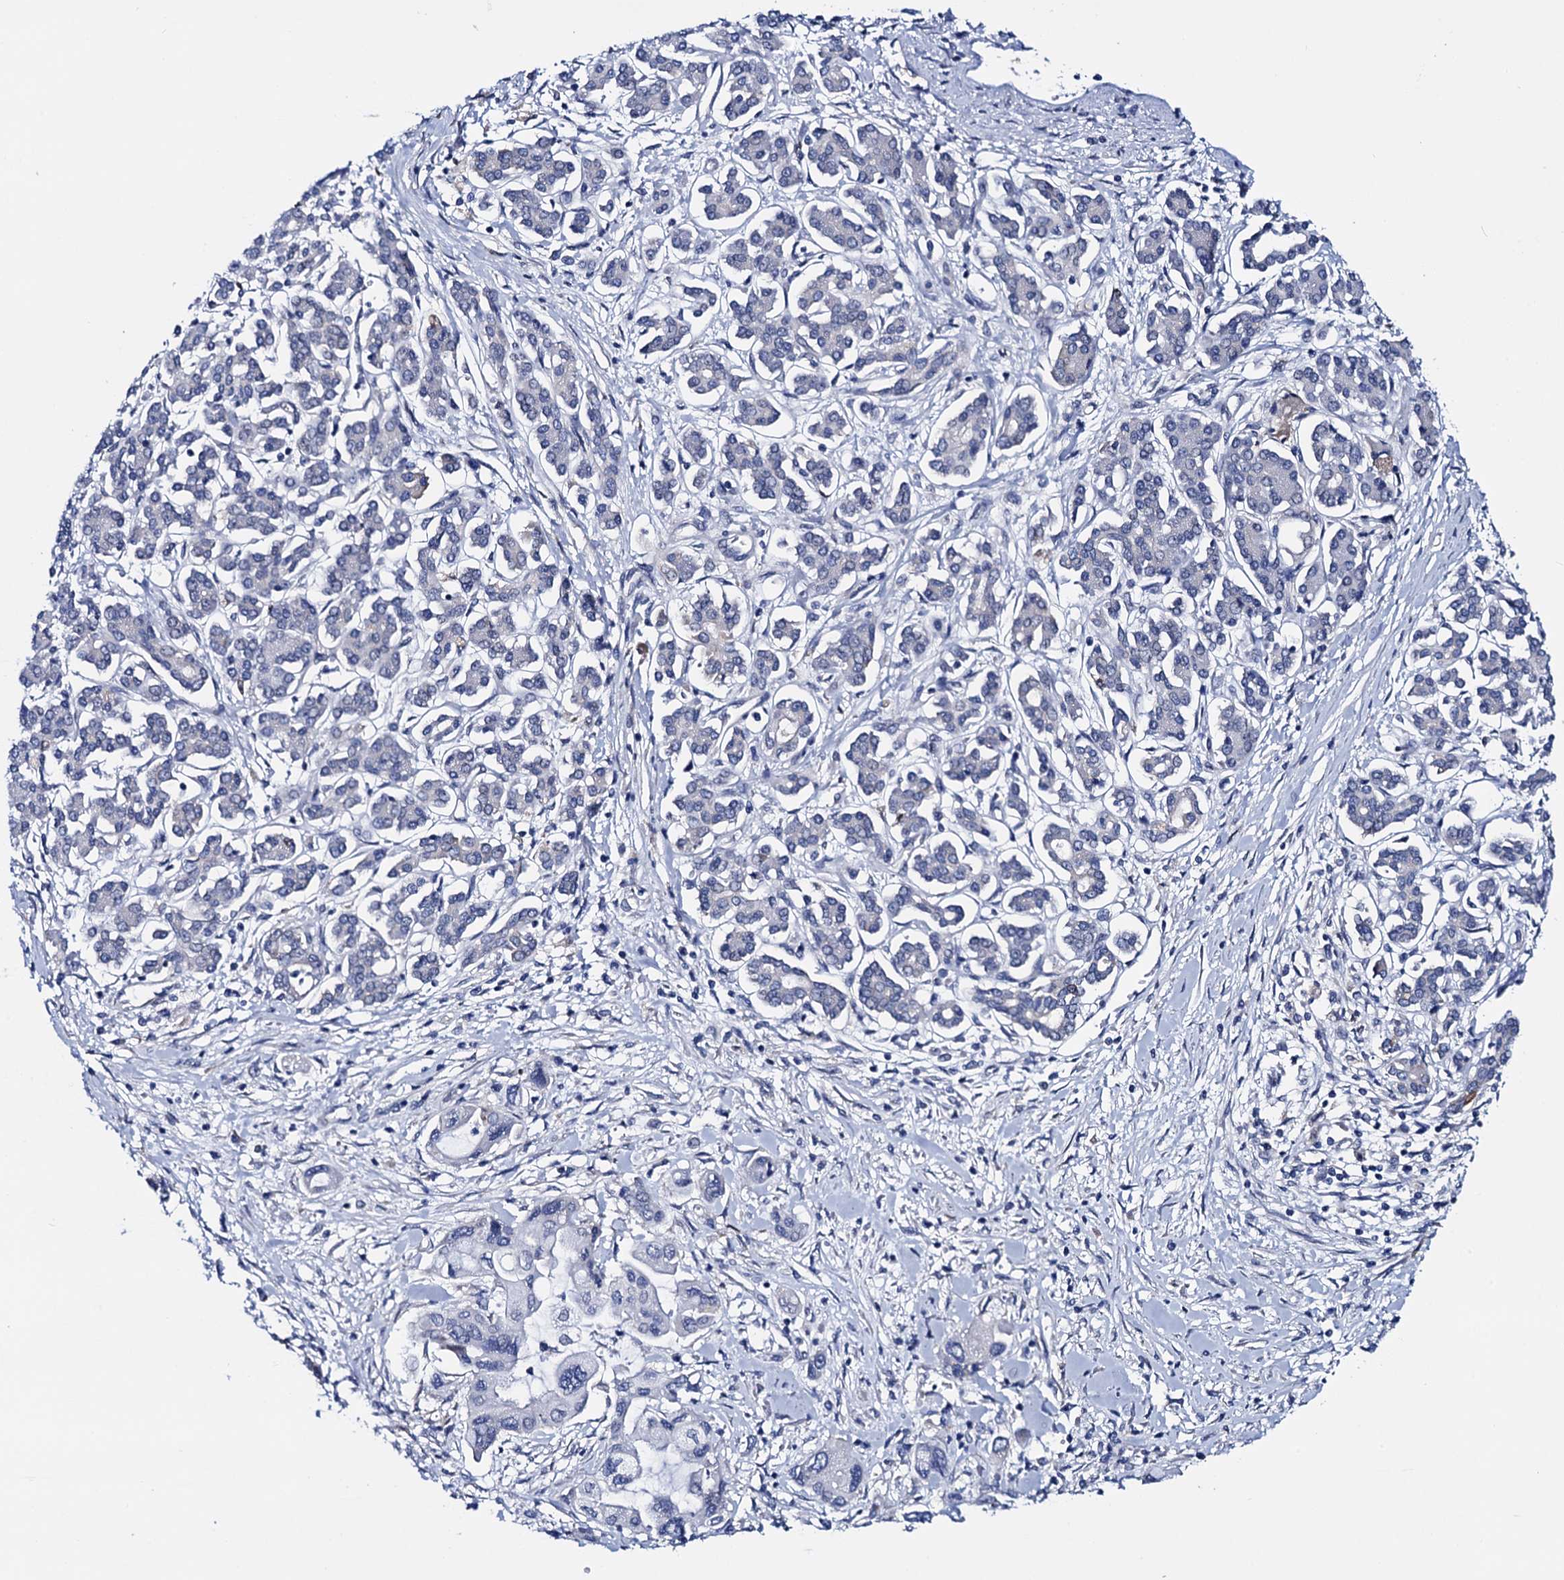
{"staining": {"intensity": "negative", "quantity": "none", "location": "none"}, "tissue": "pancreatic cancer", "cell_type": "Tumor cells", "image_type": "cancer", "snomed": [{"axis": "morphology", "description": "Adenocarcinoma, NOS"}, {"axis": "topography", "description": "Pancreas"}], "caption": "This histopathology image is of pancreatic cancer (adenocarcinoma) stained with IHC to label a protein in brown with the nuclei are counter-stained blue. There is no staining in tumor cells.", "gene": "C16orf87", "patient": {"sex": "female", "age": 50}}